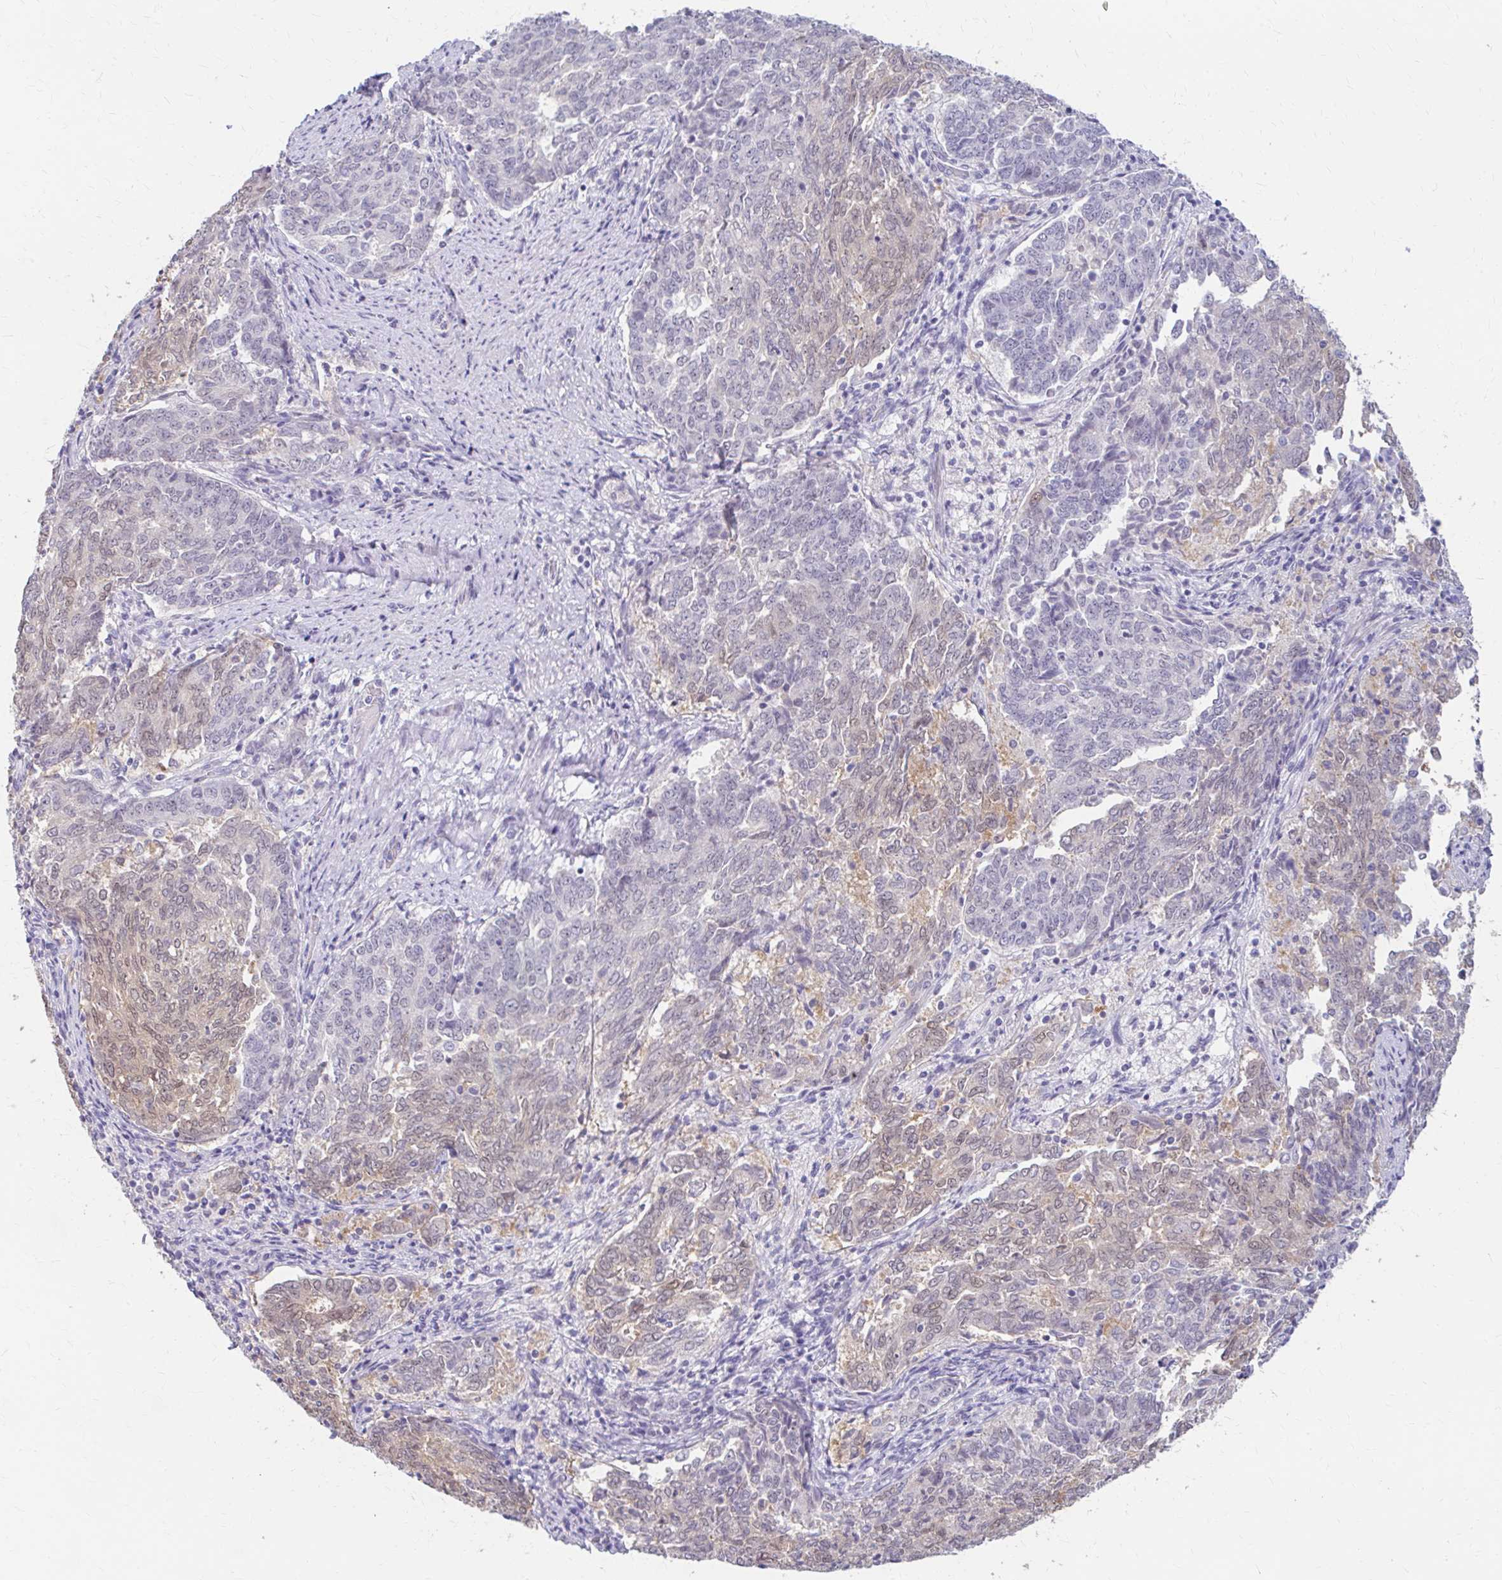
{"staining": {"intensity": "moderate", "quantity": "<25%", "location": "nuclear"}, "tissue": "endometrial cancer", "cell_type": "Tumor cells", "image_type": "cancer", "snomed": [{"axis": "morphology", "description": "Adenocarcinoma, NOS"}, {"axis": "topography", "description": "Endometrium"}], "caption": "Immunohistochemistry (IHC) image of endometrial adenocarcinoma stained for a protein (brown), which reveals low levels of moderate nuclear positivity in about <25% of tumor cells.", "gene": "RGS16", "patient": {"sex": "female", "age": 80}}